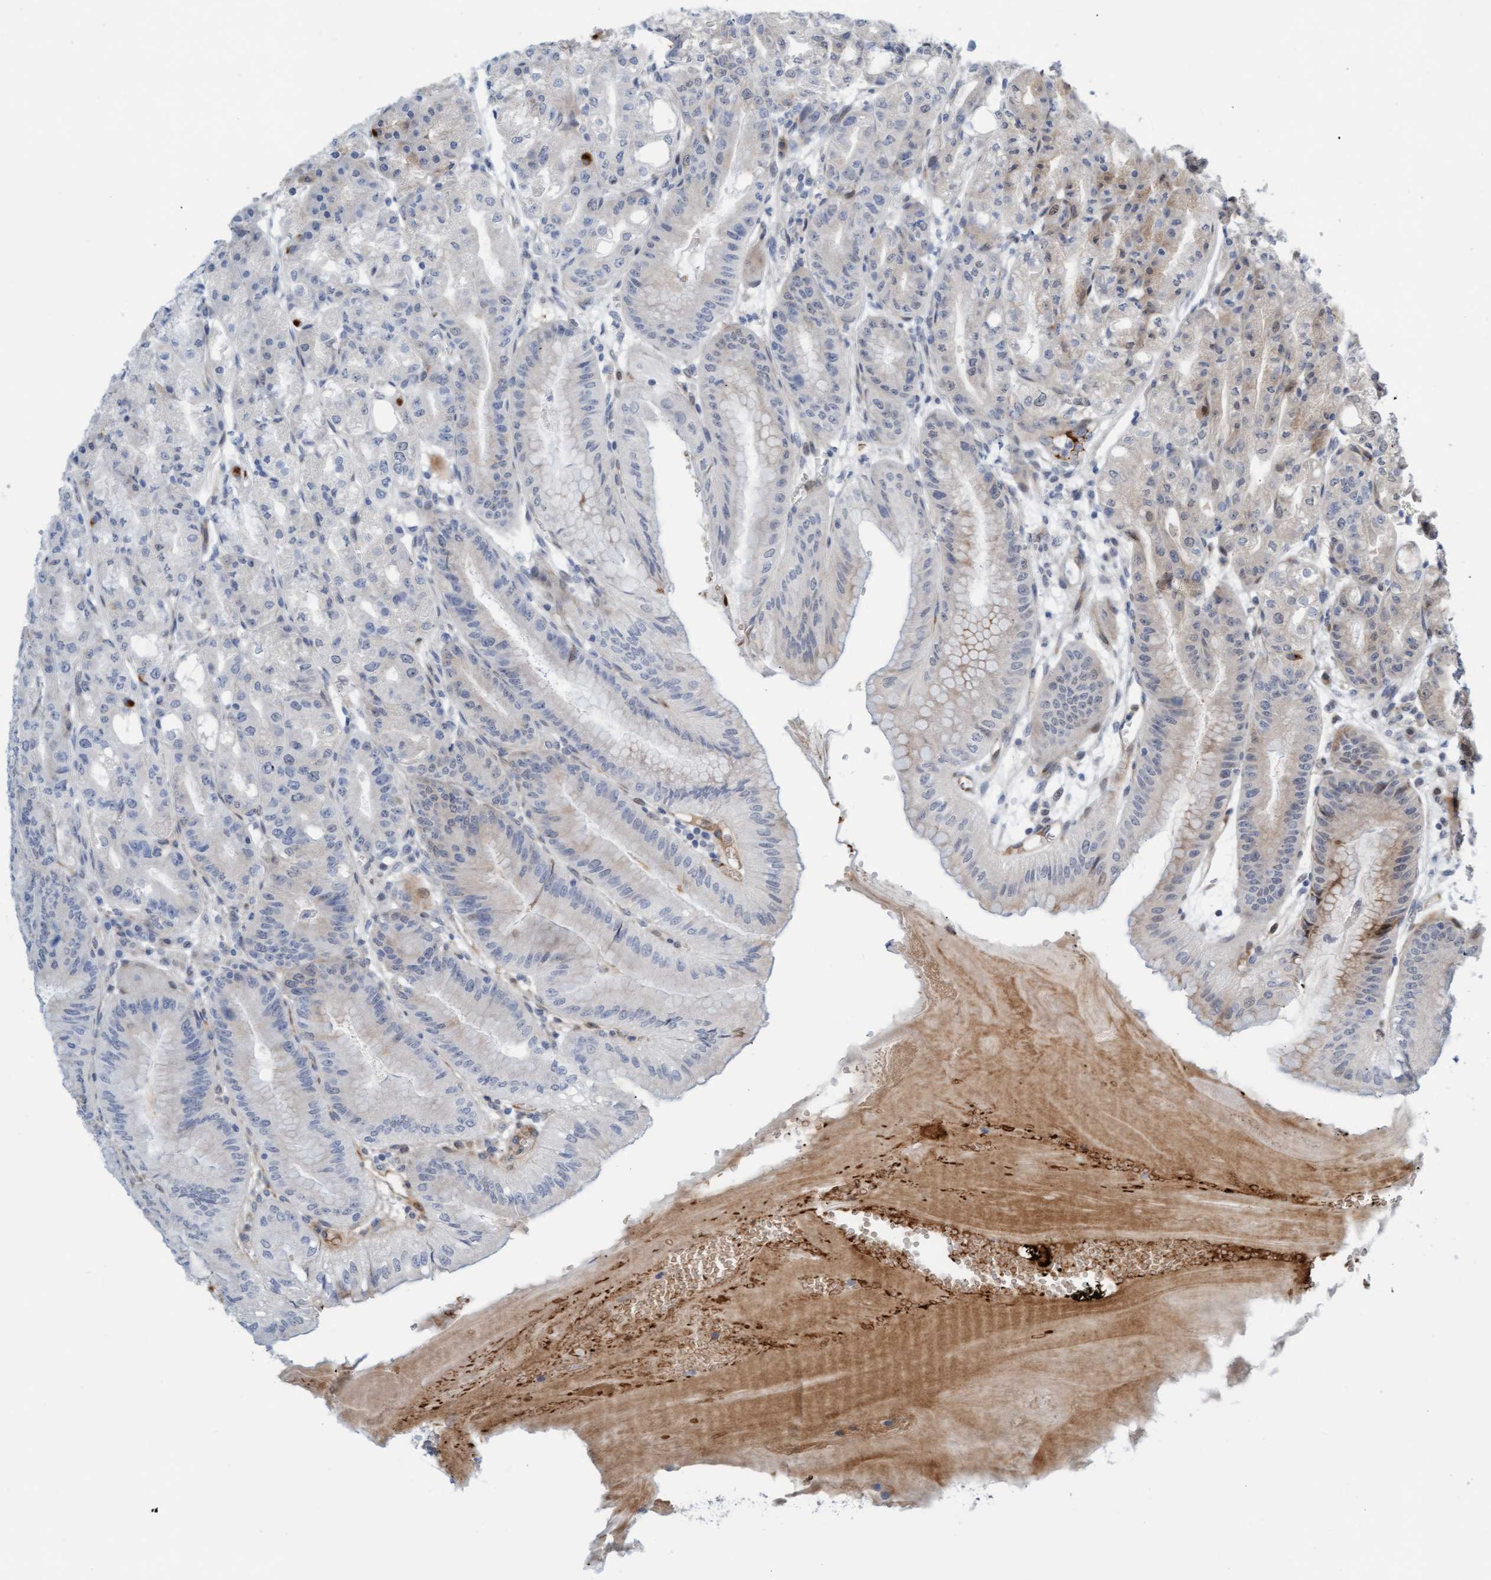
{"staining": {"intensity": "strong", "quantity": "<25%", "location": "cytoplasmic/membranous,nuclear"}, "tissue": "stomach", "cell_type": "Glandular cells", "image_type": "normal", "snomed": [{"axis": "morphology", "description": "Normal tissue, NOS"}, {"axis": "topography", "description": "Stomach, lower"}], "caption": "The image demonstrates a brown stain indicating the presence of a protein in the cytoplasmic/membranous,nuclear of glandular cells in stomach. (Stains: DAB in brown, nuclei in blue, Microscopy: brightfield microscopy at high magnification).", "gene": "EIF4EBP1", "patient": {"sex": "male", "age": 71}}